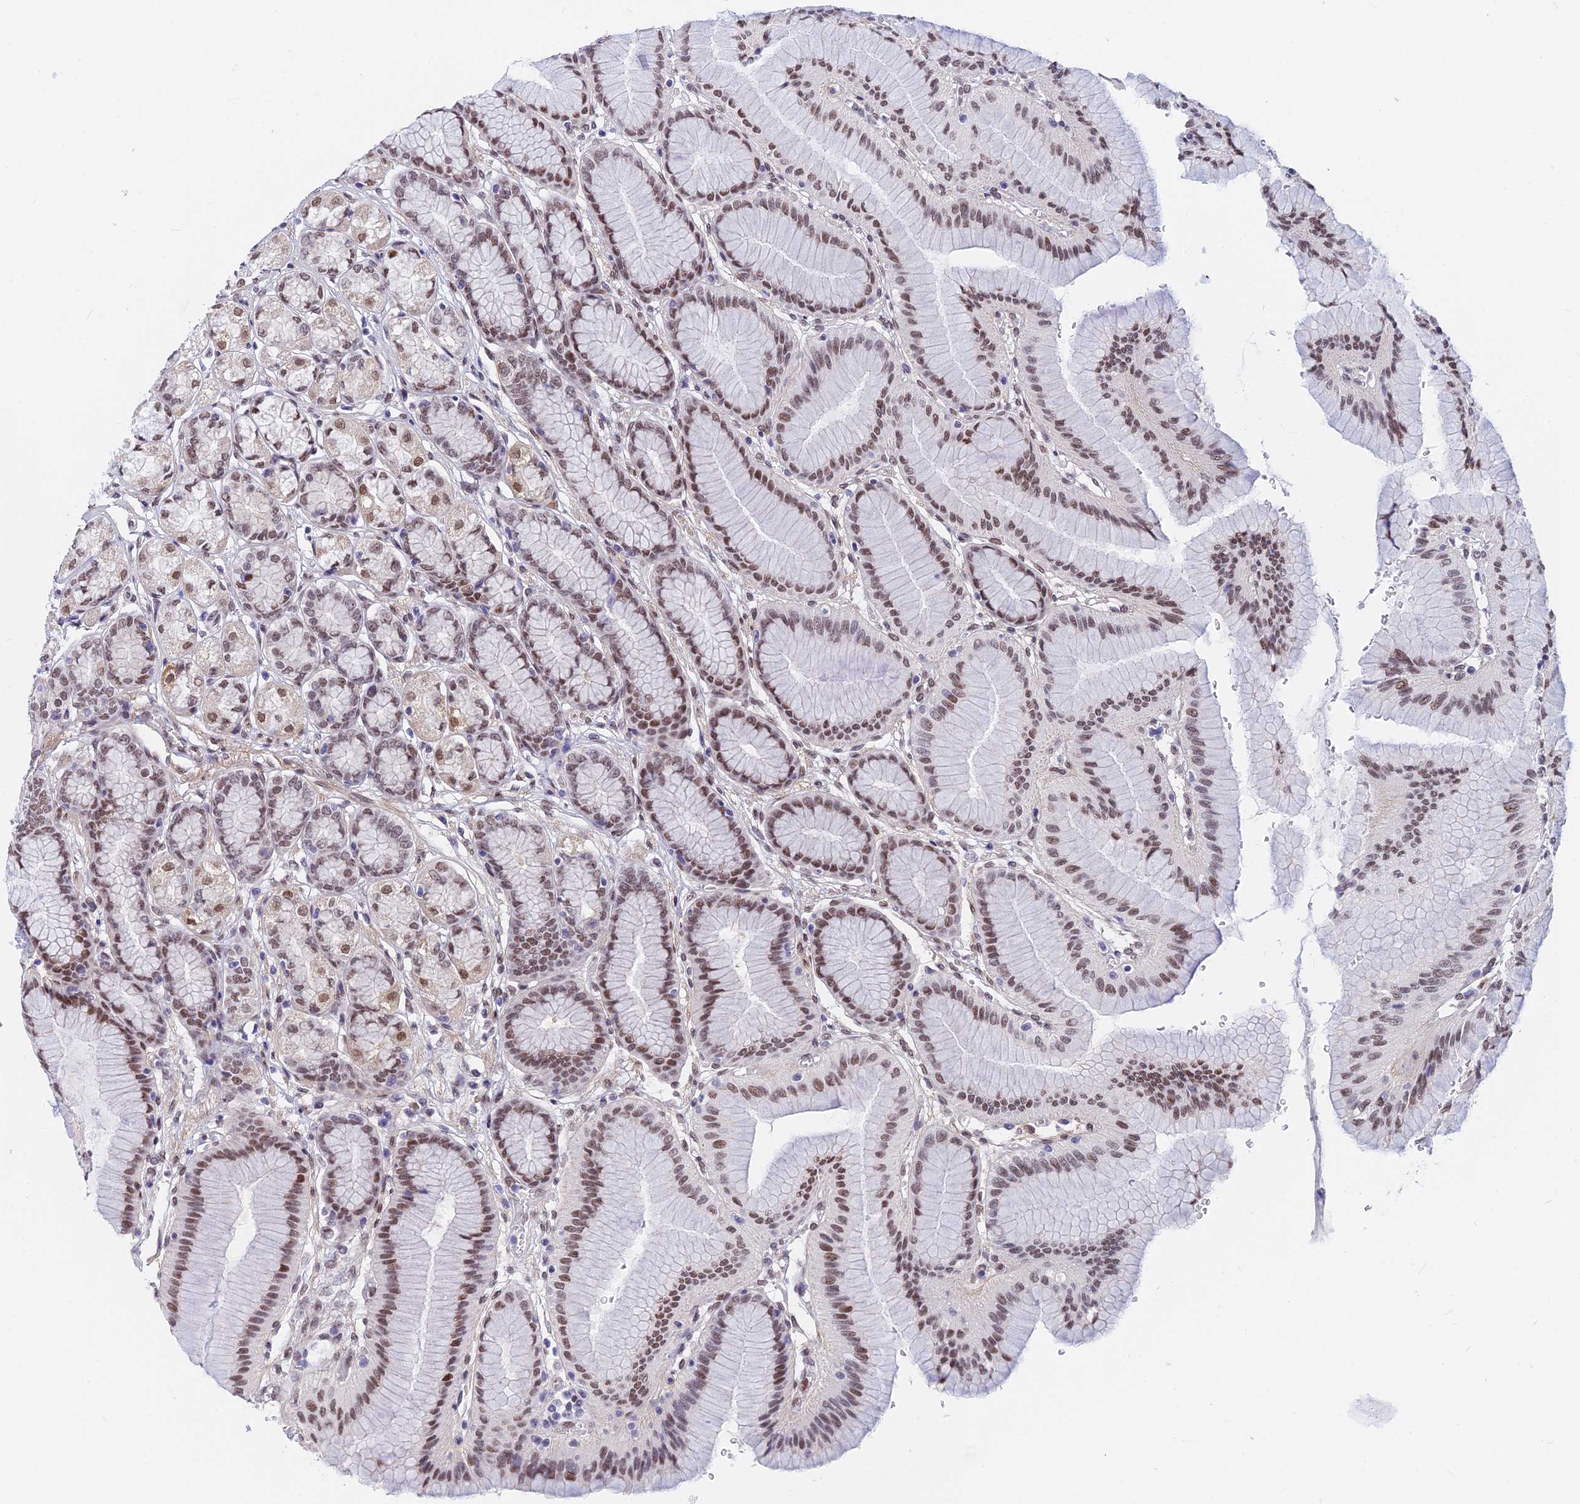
{"staining": {"intensity": "moderate", "quantity": ">75%", "location": "nuclear"}, "tissue": "stomach", "cell_type": "Glandular cells", "image_type": "normal", "snomed": [{"axis": "morphology", "description": "Normal tissue, NOS"}, {"axis": "morphology", "description": "Adenocarcinoma, NOS"}, {"axis": "morphology", "description": "Adenocarcinoma, High grade"}, {"axis": "topography", "description": "Stomach, upper"}, {"axis": "topography", "description": "Stomach"}], "caption": "Immunohistochemical staining of benign stomach exhibits medium levels of moderate nuclear expression in approximately >75% of glandular cells.", "gene": "KCTD13", "patient": {"sex": "female", "age": 65}}